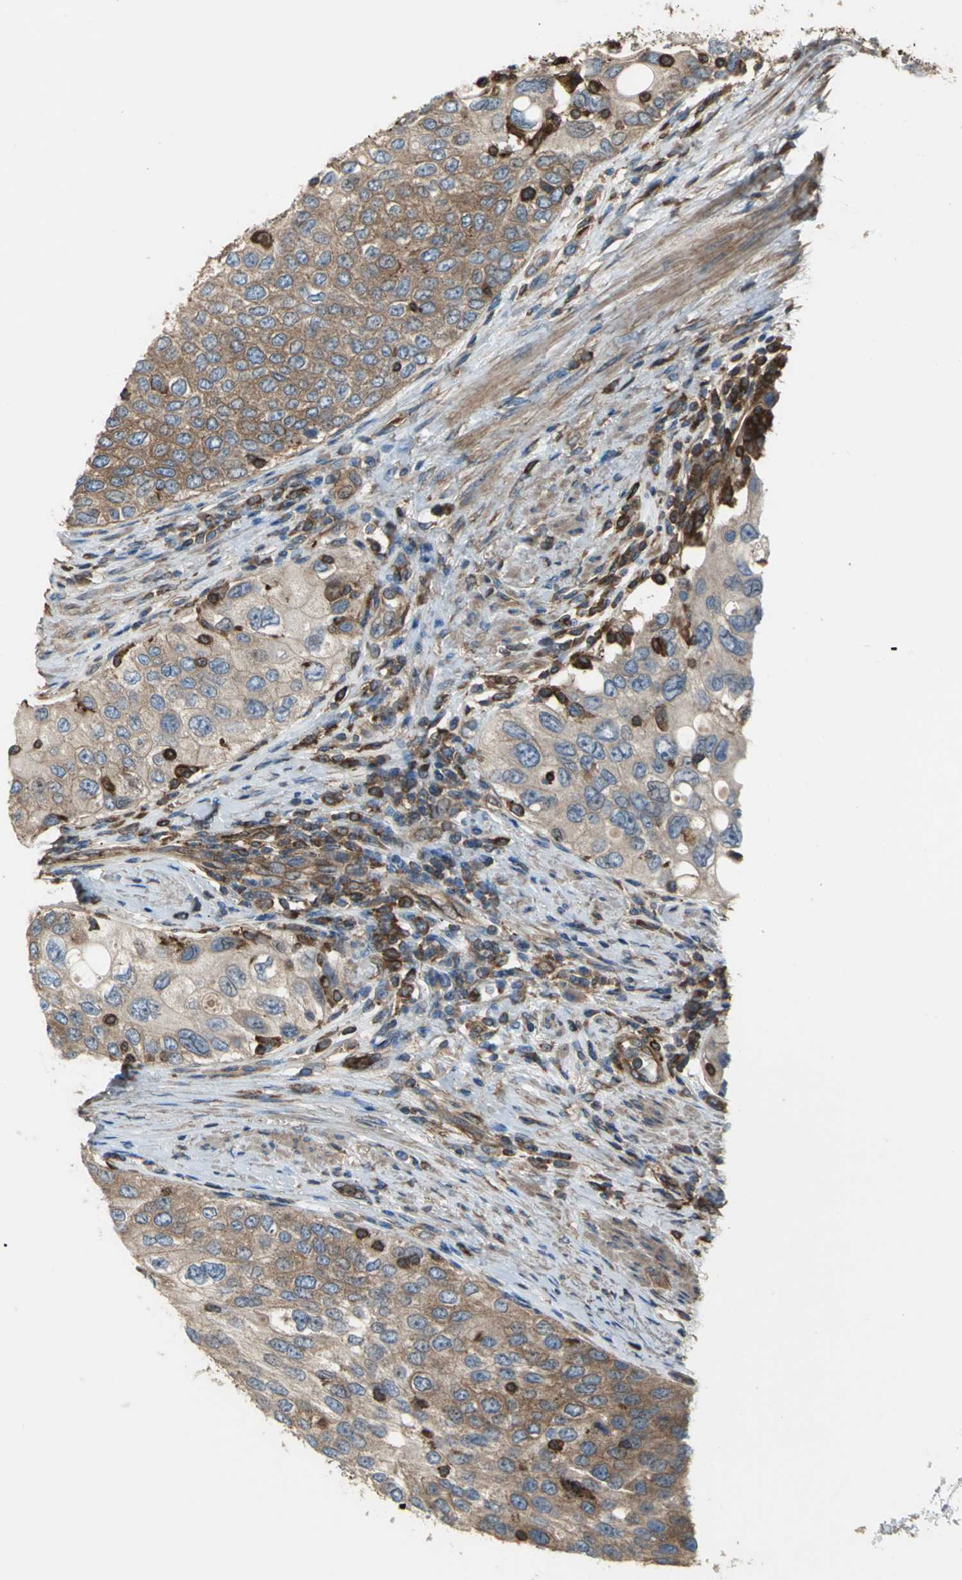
{"staining": {"intensity": "weak", "quantity": ">75%", "location": "cytoplasmic/membranous"}, "tissue": "urothelial cancer", "cell_type": "Tumor cells", "image_type": "cancer", "snomed": [{"axis": "morphology", "description": "Urothelial carcinoma, High grade"}, {"axis": "topography", "description": "Urinary bladder"}], "caption": "Urothelial cancer tissue displays weak cytoplasmic/membranous positivity in approximately >75% of tumor cells, visualized by immunohistochemistry.", "gene": "TLN1", "patient": {"sex": "female", "age": 56}}